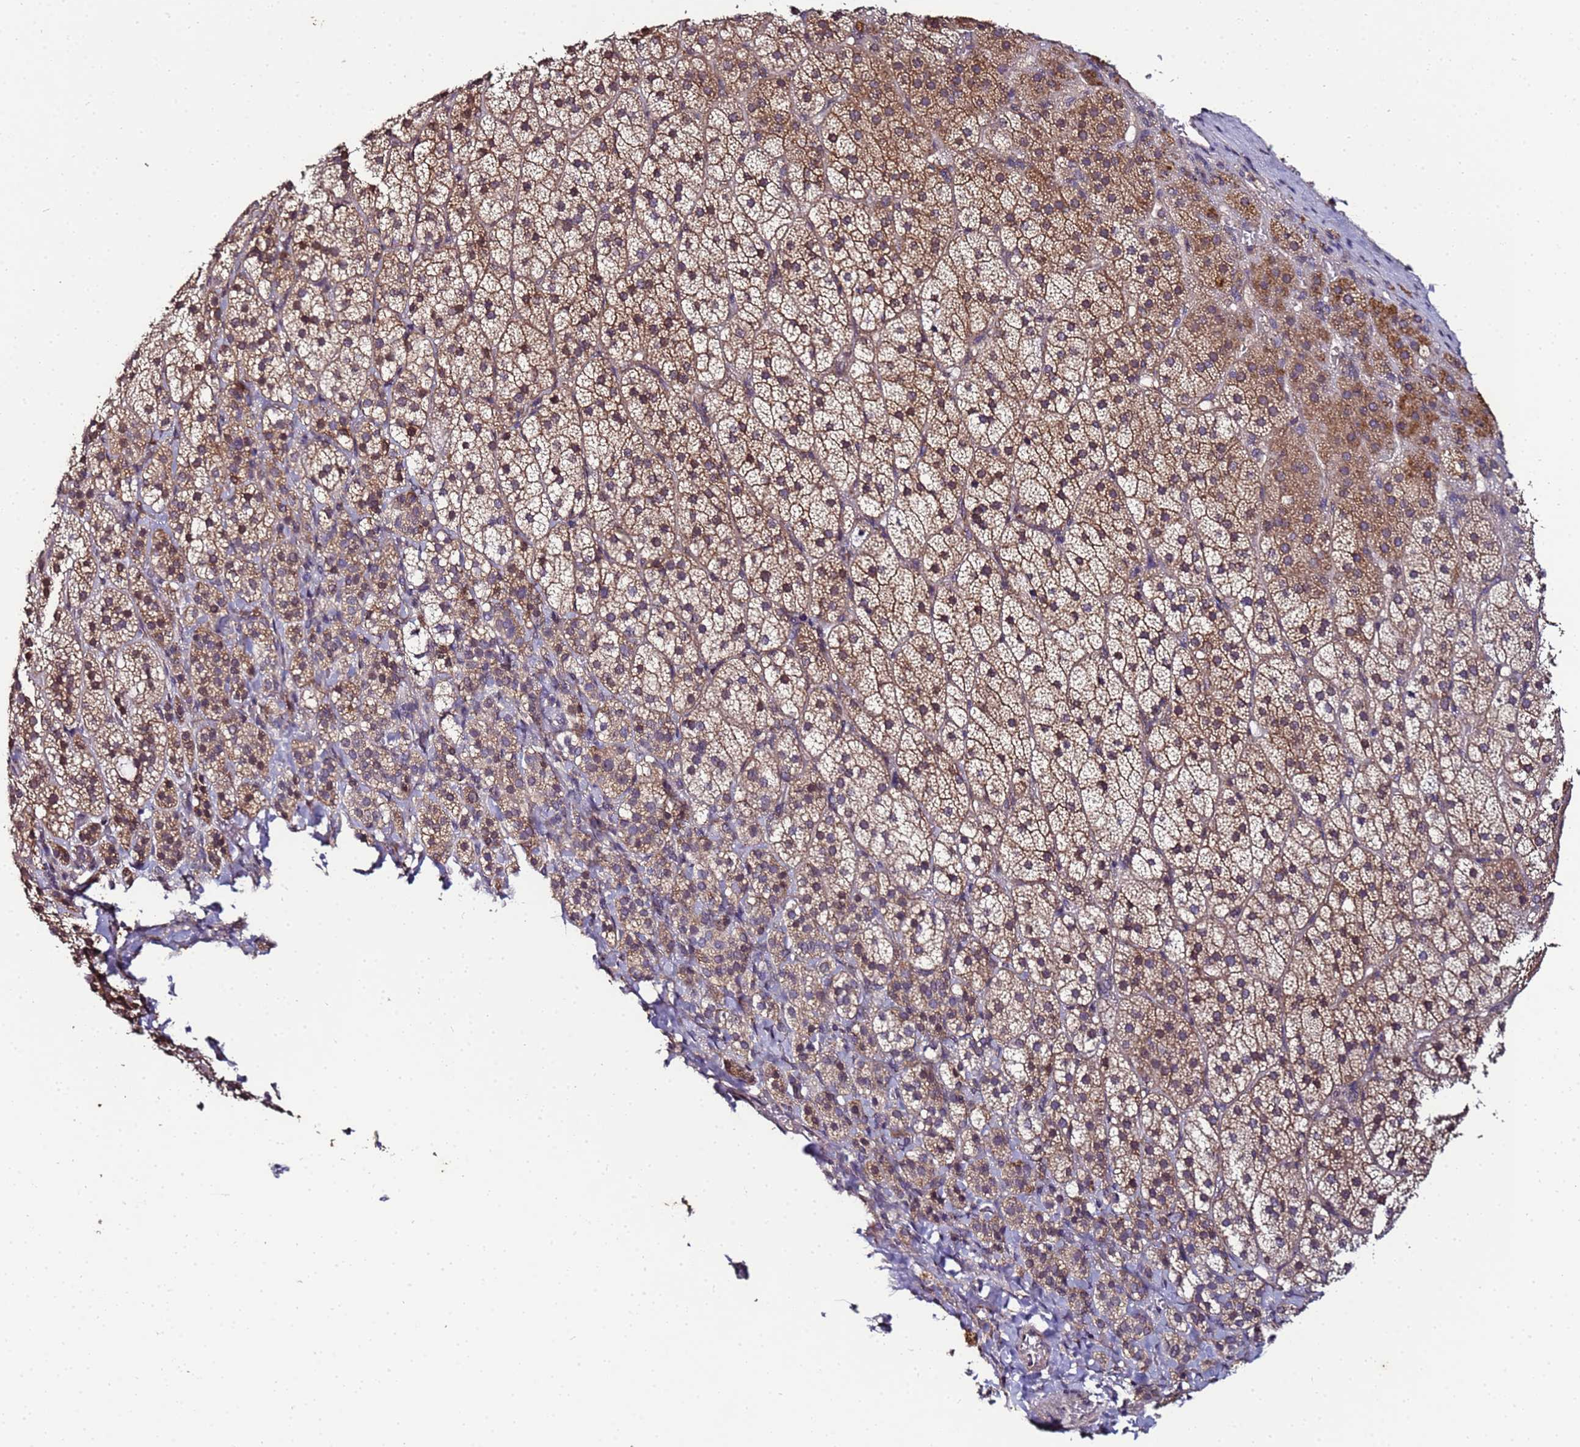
{"staining": {"intensity": "moderate", "quantity": "25%-75%", "location": "cytoplasmic/membranous"}, "tissue": "adrenal gland", "cell_type": "Glandular cells", "image_type": "normal", "snomed": [{"axis": "morphology", "description": "Normal tissue, NOS"}, {"axis": "topography", "description": "Adrenal gland"}], "caption": "Adrenal gland was stained to show a protein in brown. There is medium levels of moderate cytoplasmic/membranous staining in approximately 25%-75% of glandular cells.", "gene": "ANKRD17", "patient": {"sex": "female", "age": 44}}